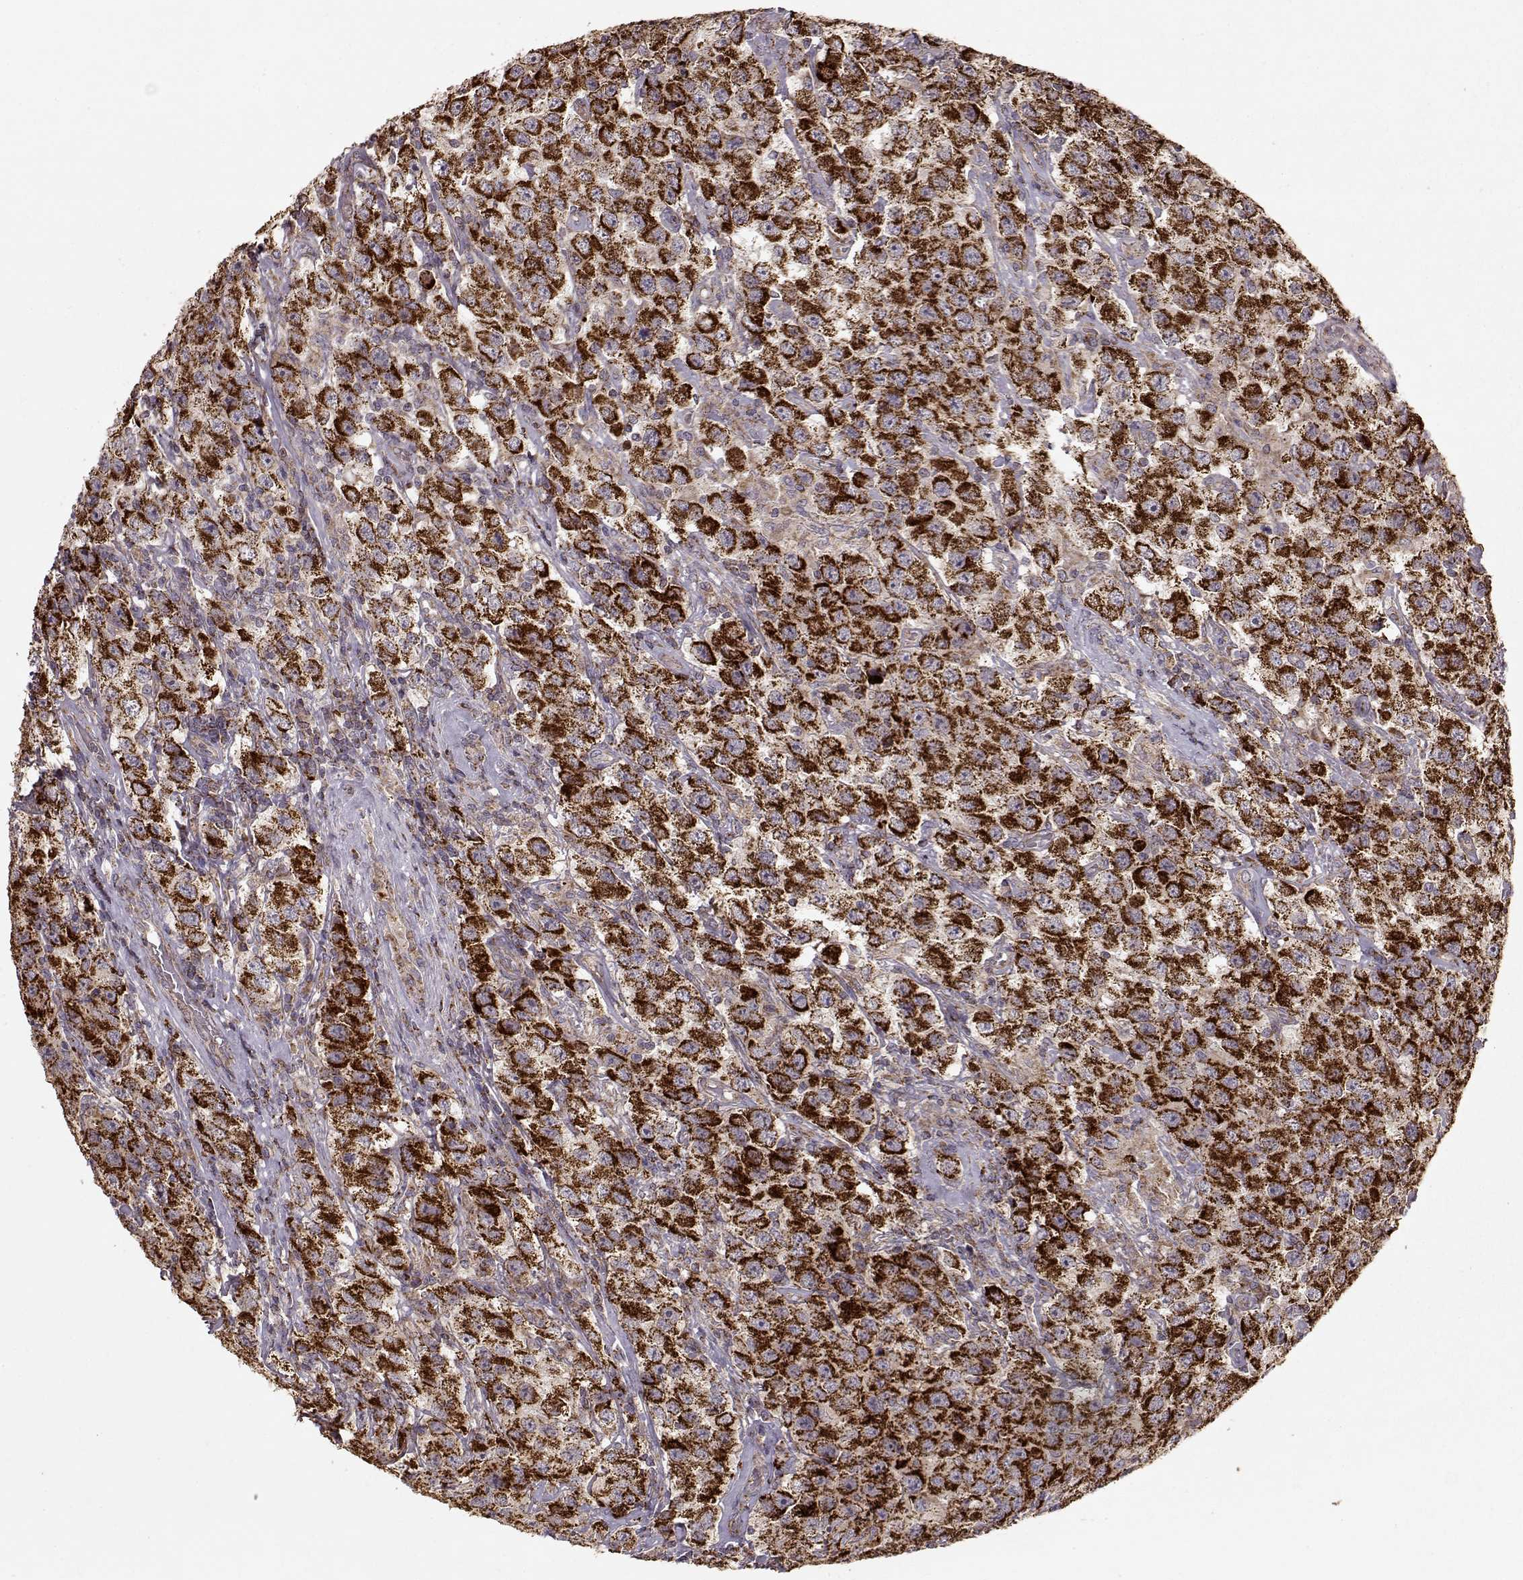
{"staining": {"intensity": "strong", "quantity": ">75%", "location": "cytoplasmic/membranous"}, "tissue": "testis cancer", "cell_type": "Tumor cells", "image_type": "cancer", "snomed": [{"axis": "morphology", "description": "Seminoma, NOS"}, {"axis": "topography", "description": "Testis"}], "caption": "An immunohistochemistry (IHC) photomicrograph of neoplastic tissue is shown. Protein staining in brown shows strong cytoplasmic/membranous positivity in testis cancer within tumor cells.", "gene": "CMTM3", "patient": {"sex": "male", "age": 52}}